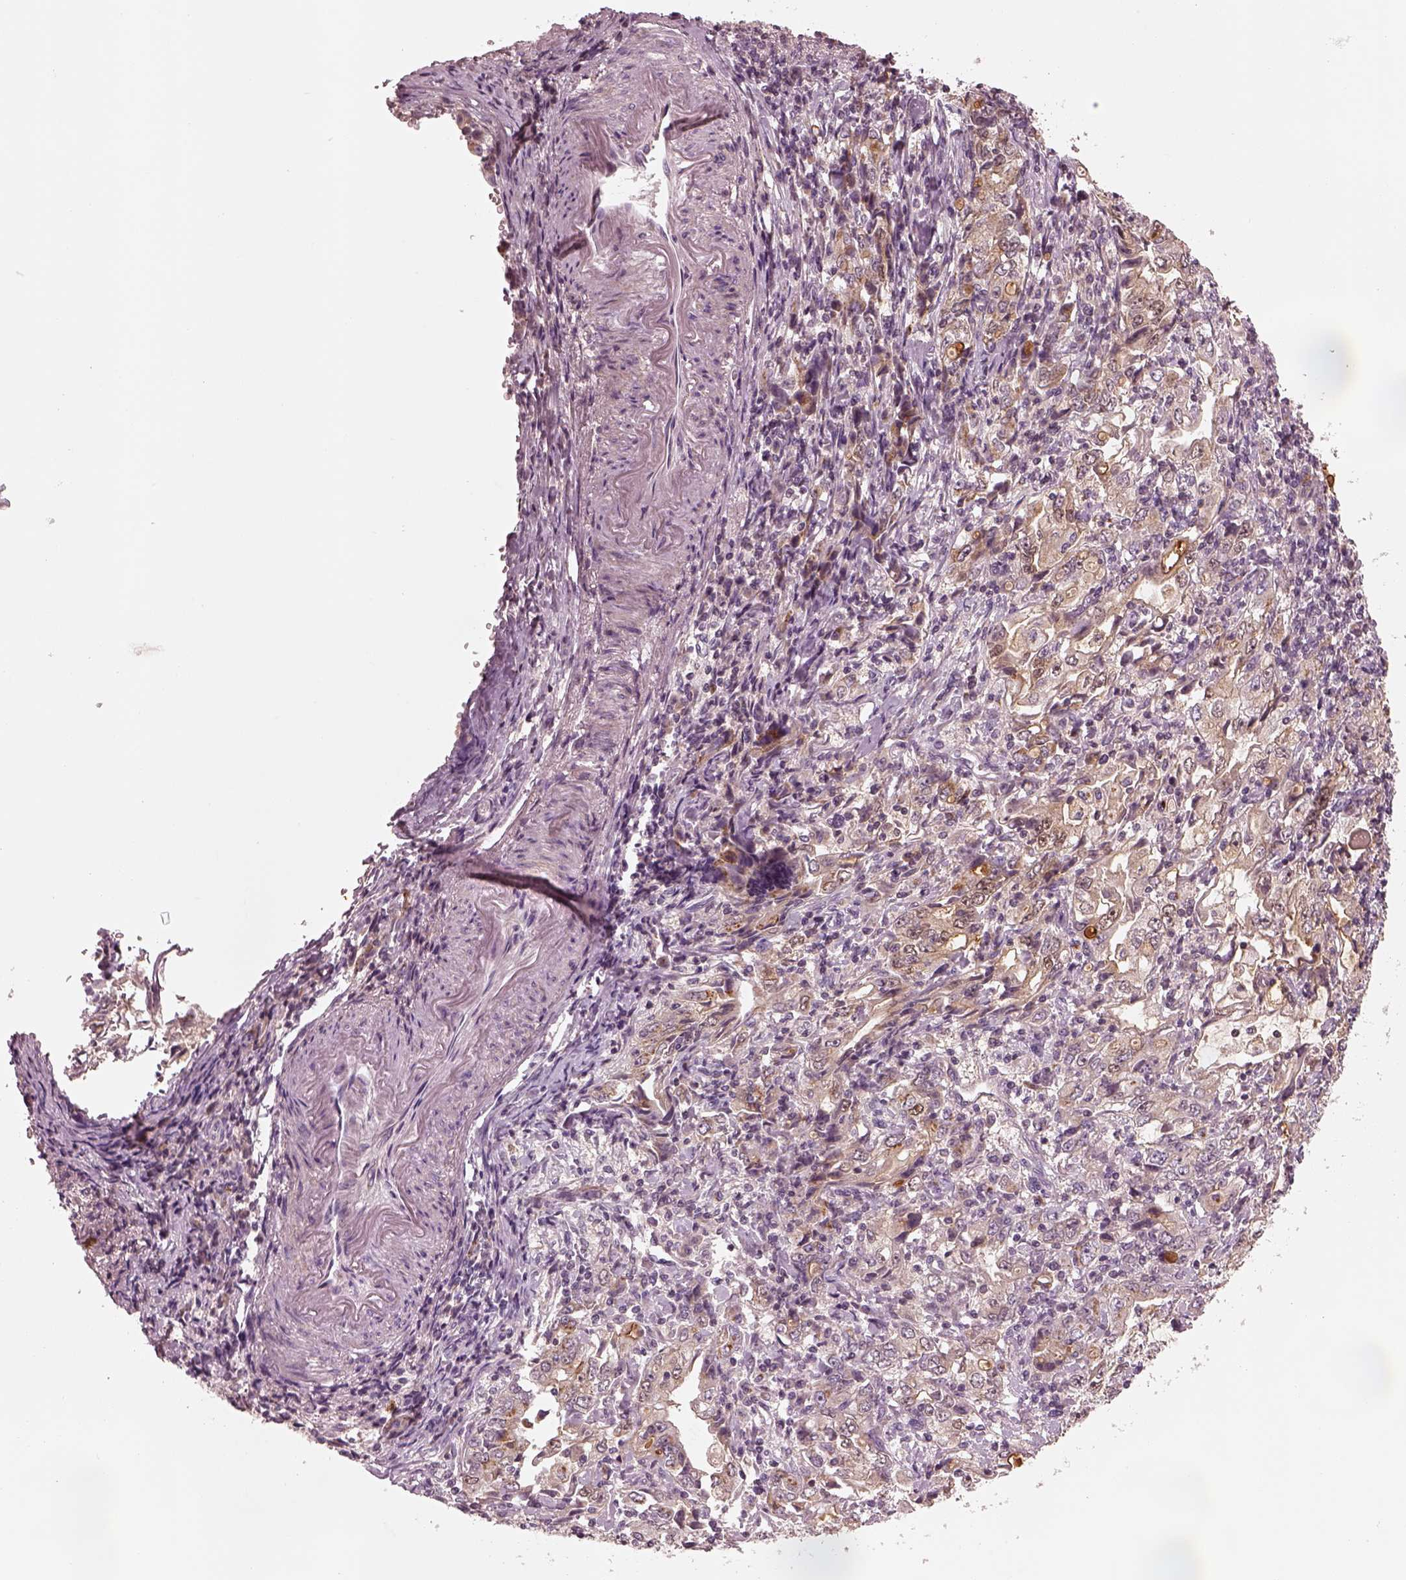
{"staining": {"intensity": "moderate", "quantity": "<25%", "location": "cytoplasmic/membranous"}, "tissue": "stomach cancer", "cell_type": "Tumor cells", "image_type": "cancer", "snomed": [{"axis": "morphology", "description": "Adenocarcinoma, NOS"}, {"axis": "topography", "description": "Stomach, lower"}], "caption": "DAB (3,3'-diaminobenzidine) immunohistochemical staining of stomach adenocarcinoma reveals moderate cytoplasmic/membranous protein staining in approximately <25% of tumor cells.", "gene": "SDCBP2", "patient": {"sex": "female", "age": 72}}